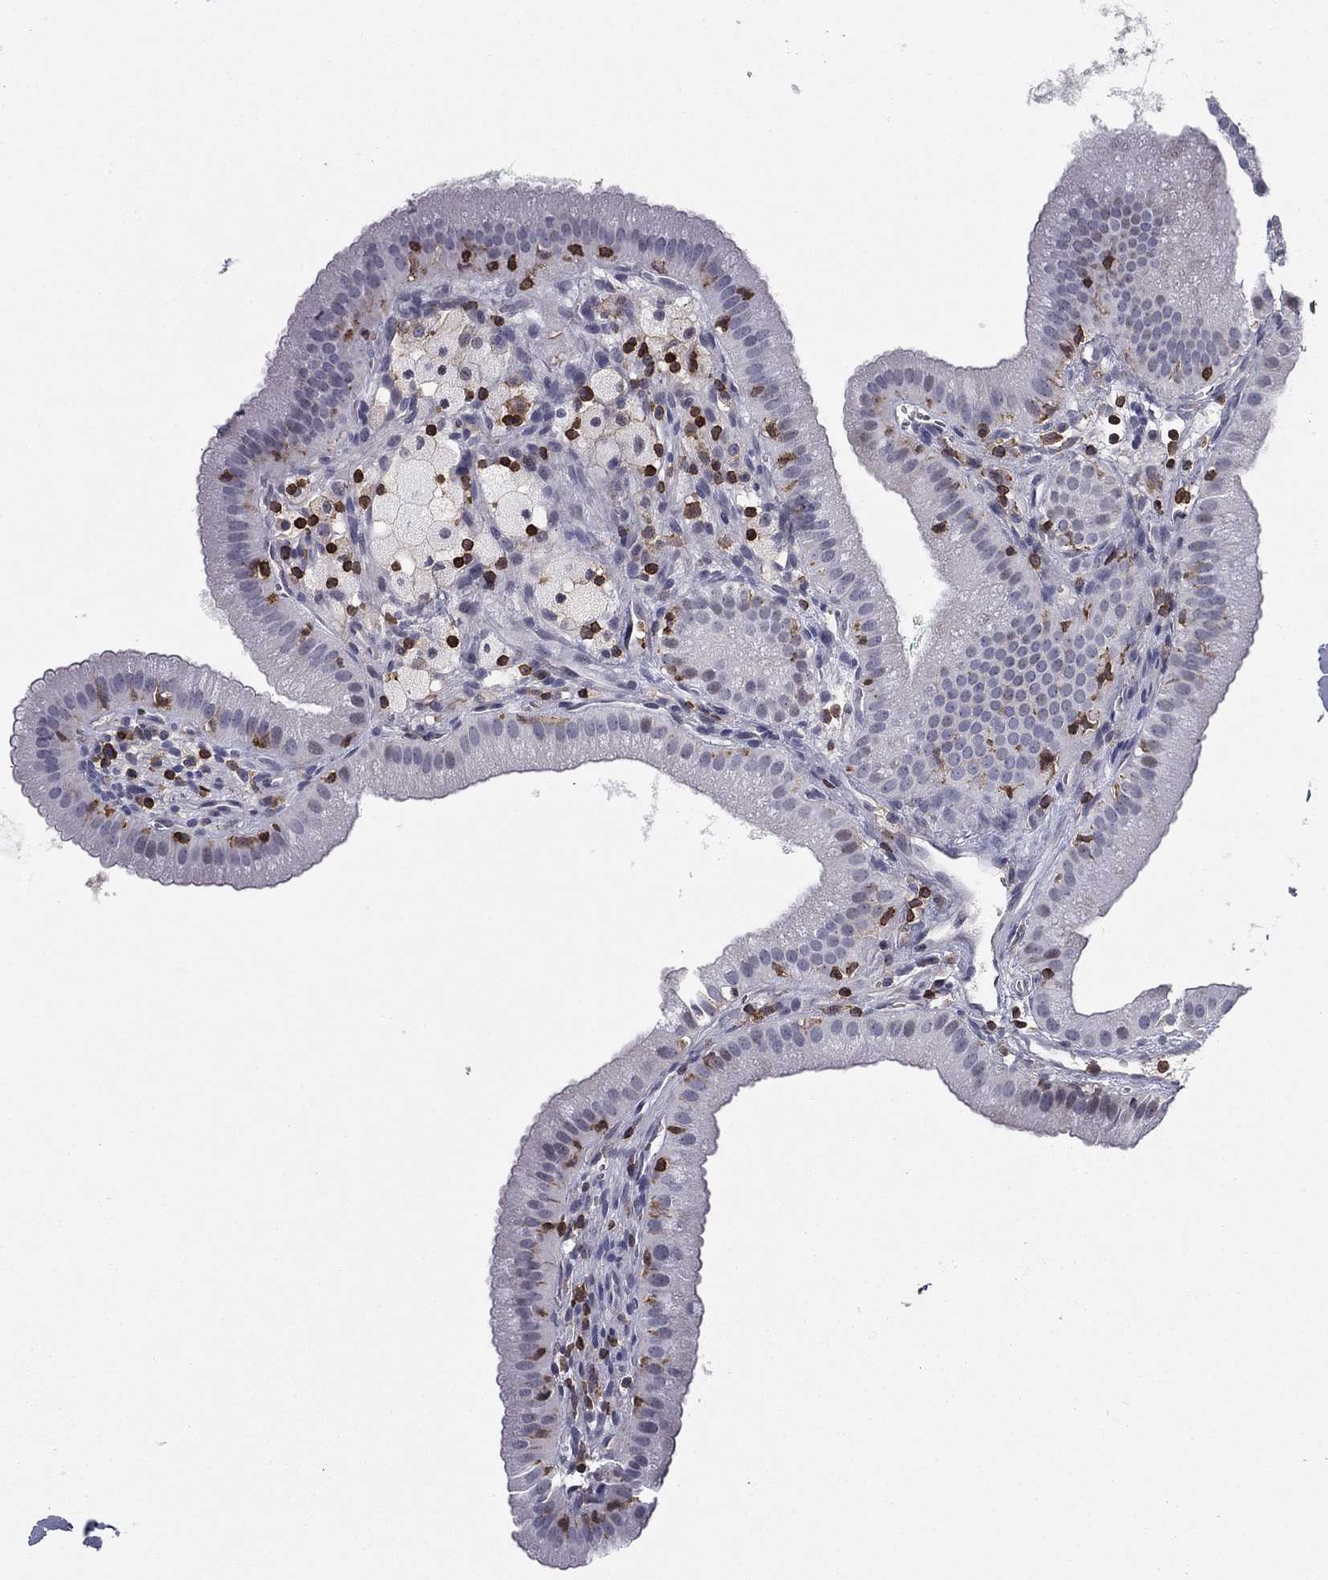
{"staining": {"intensity": "negative", "quantity": "none", "location": "none"}, "tissue": "gallbladder", "cell_type": "Glandular cells", "image_type": "normal", "snomed": [{"axis": "morphology", "description": "Normal tissue, NOS"}, {"axis": "topography", "description": "Gallbladder"}], "caption": "Immunohistochemistry (IHC) of unremarkable gallbladder shows no staining in glandular cells. The staining was performed using DAB to visualize the protein expression in brown, while the nuclei were stained in blue with hematoxylin (Magnification: 20x).", "gene": "ARHGAP27", "patient": {"sex": "male", "age": 67}}